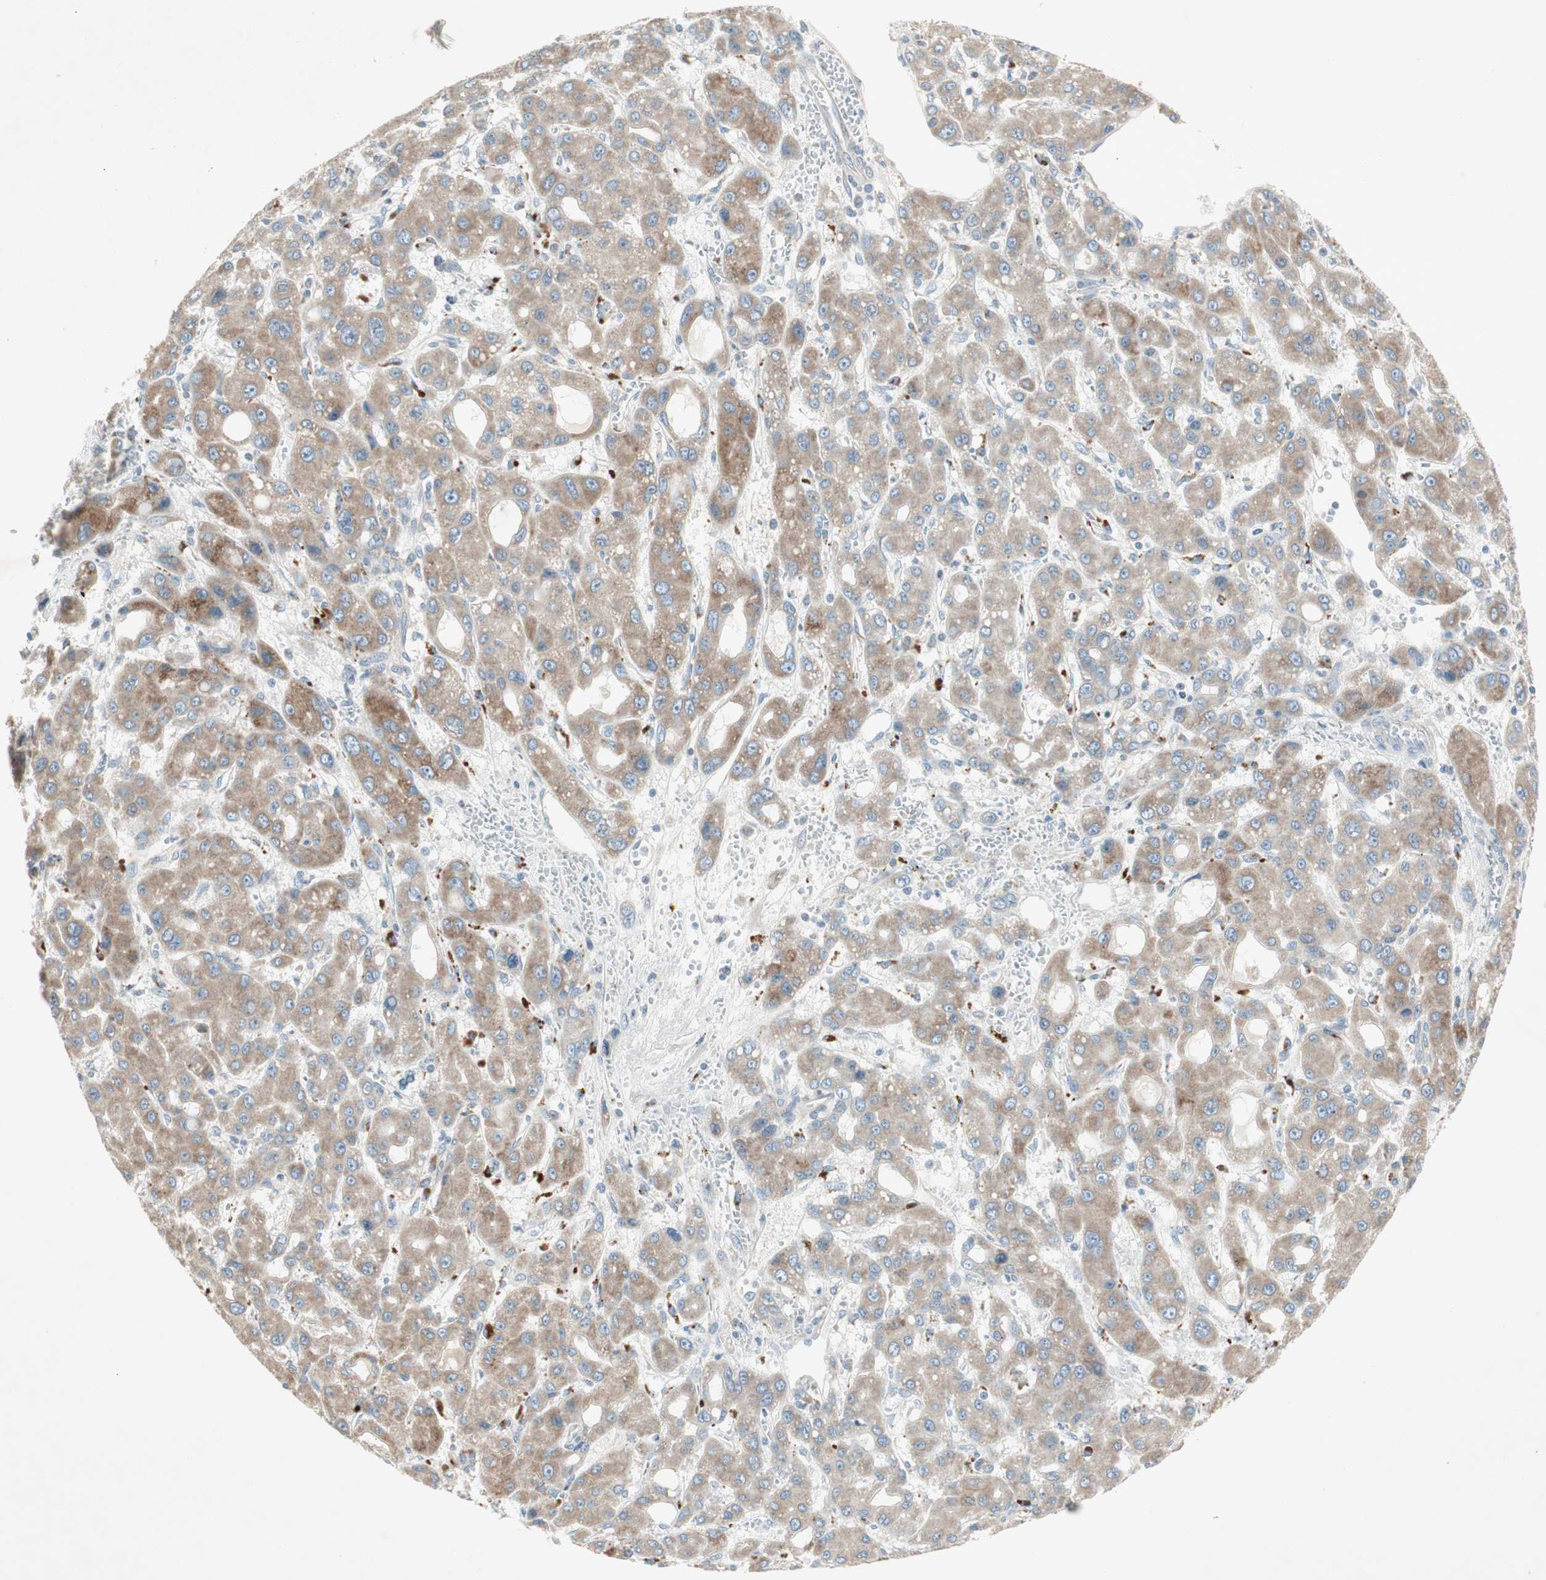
{"staining": {"intensity": "moderate", "quantity": ">75%", "location": "cytoplasmic/membranous"}, "tissue": "liver cancer", "cell_type": "Tumor cells", "image_type": "cancer", "snomed": [{"axis": "morphology", "description": "Carcinoma, Hepatocellular, NOS"}, {"axis": "topography", "description": "Liver"}], "caption": "About >75% of tumor cells in human liver cancer (hepatocellular carcinoma) show moderate cytoplasmic/membranous protein expression as visualized by brown immunohistochemical staining.", "gene": "RPL23", "patient": {"sex": "male", "age": 55}}